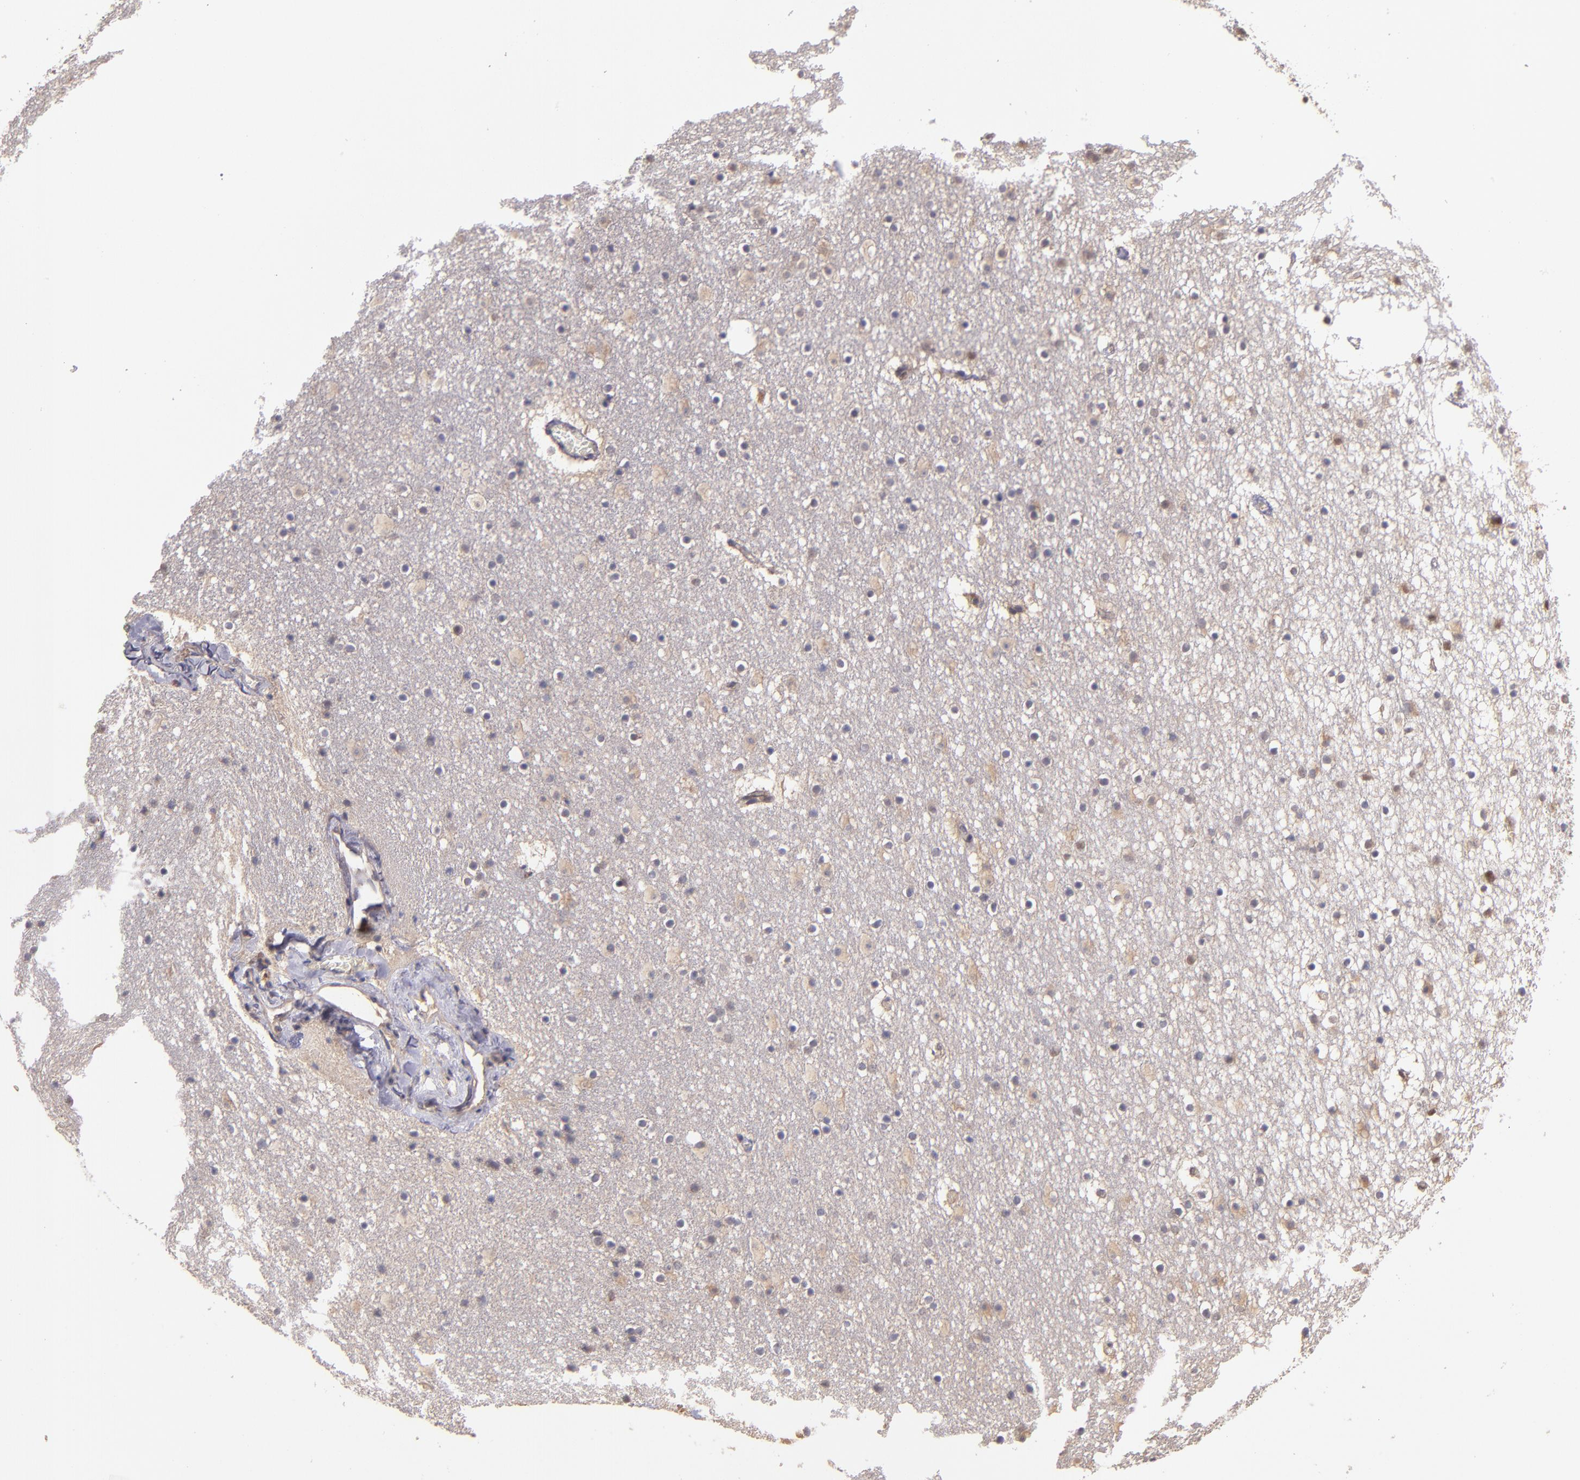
{"staining": {"intensity": "weak", "quantity": "<25%", "location": "cytoplasmic/membranous"}, "tissue": "caudate", "cell_type": "Glial cells", "image_type": "normal", "snomed": [{"axis": "morphology", "description": "Normal tissue, NOS"}, {"axis": "topography", "description": "Lateral ventricle wall"}], "caption": "Immunohistochemistry (IHC) histopathology image of benign caudate: caudate stained with DAB (3,3'-diaminobenzidine) displays no significant protein staining in glial cells. Nuclei are stained in blue.", "gene": "ABHD12B", "patient": {"sex": "male", "age": 45}}